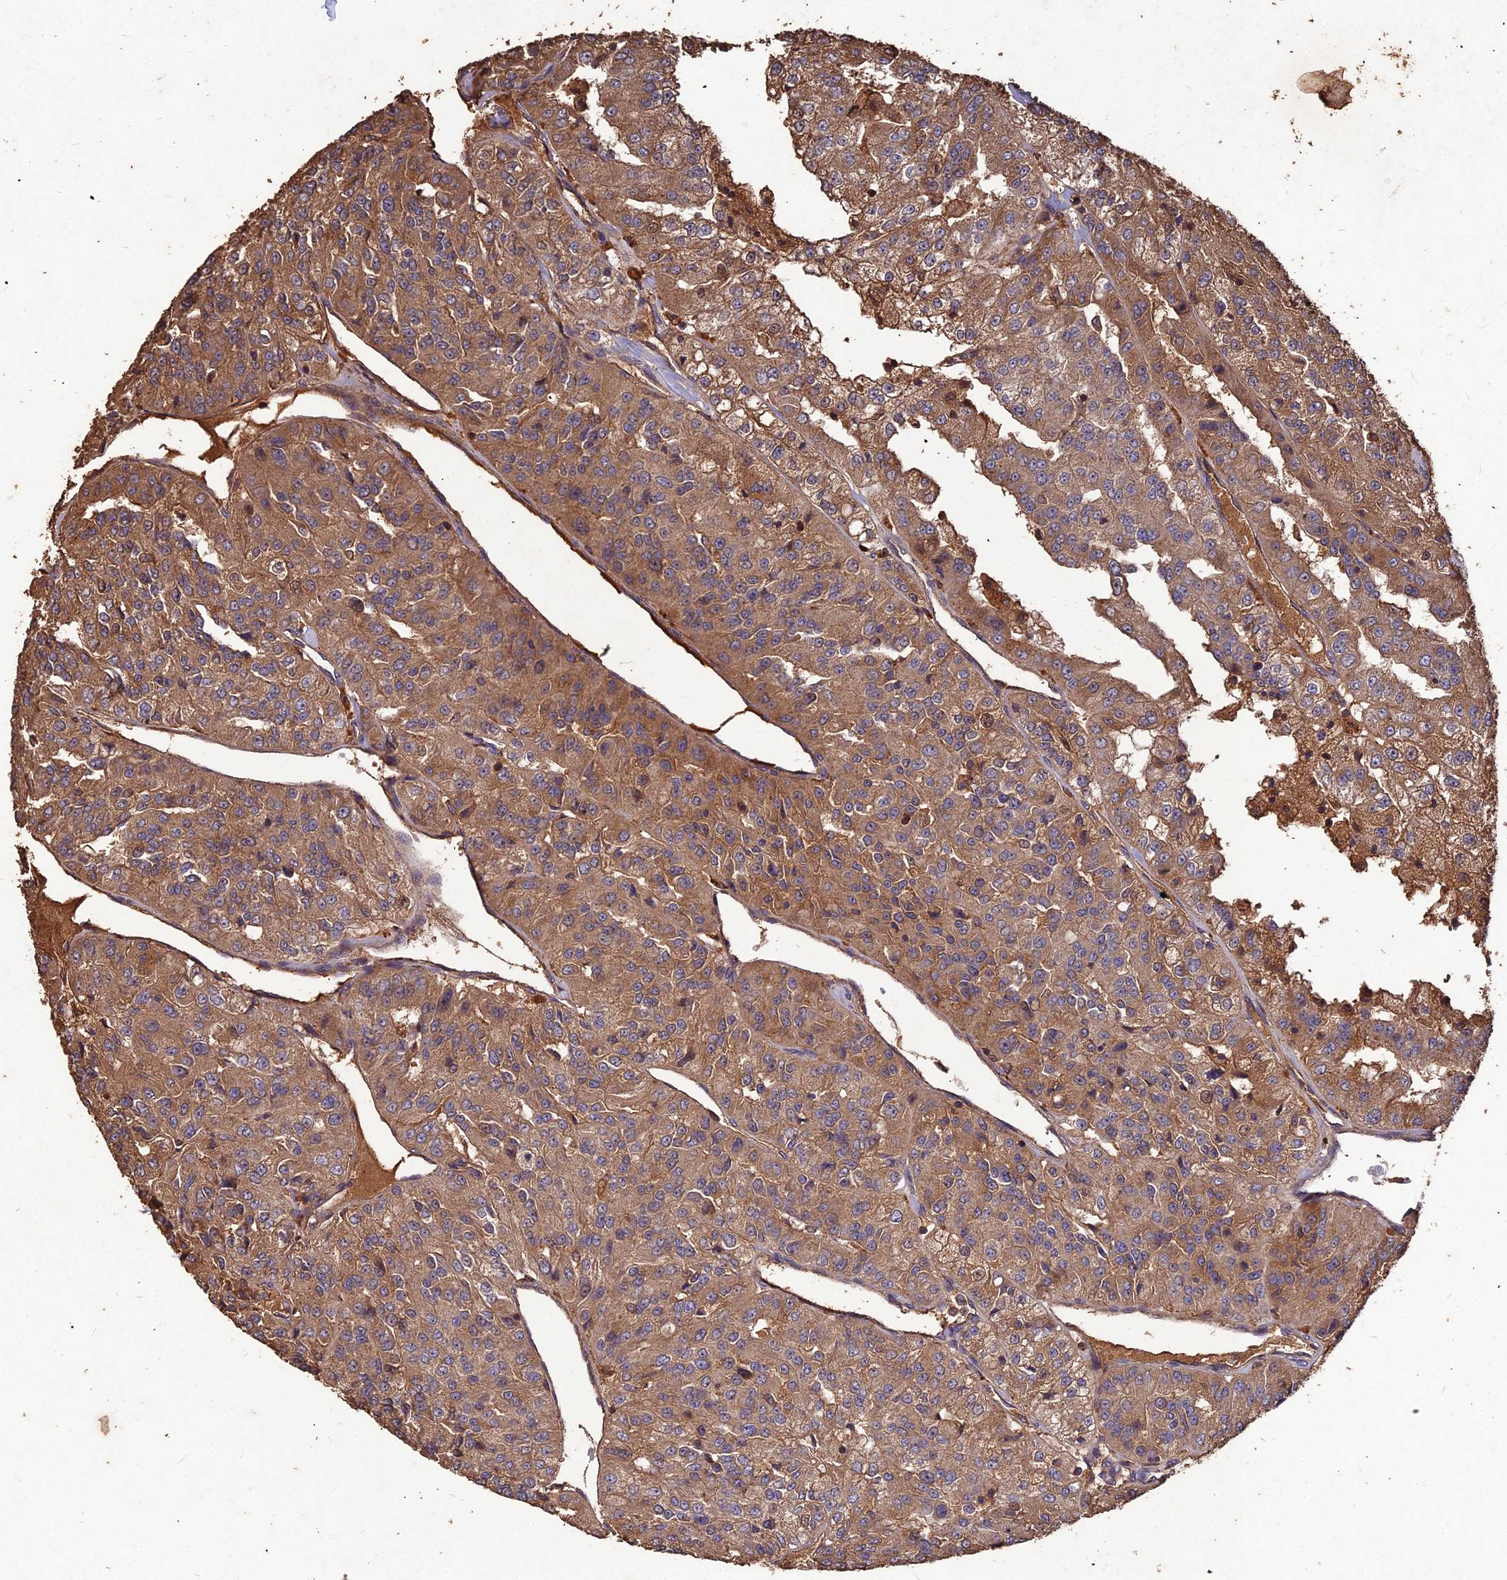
{"staining": {"intensity": "moderate", "quantity": ">75%", "location": "cytoplasmic/membranous"}, "tissue": "renal cancer", "cell_type": "Tumor cells", "image_type": "cancer", "snomed": [{"axis": "morphology", "description": "Adenocarcinoma, NOS"}, {"axis": "topography", "description": "Kidney"}], "caption": "This micrograph reveals renal cancer (adenocarcinoma) stained with IHC to label a protein in brown. The cytoplasmic/membranous of tumor cells show moderate positivity for the protein. Nuclei are counter-stained blue.", "gene": "SYMPK", "patient": {"sex": "female", "age": 63}}